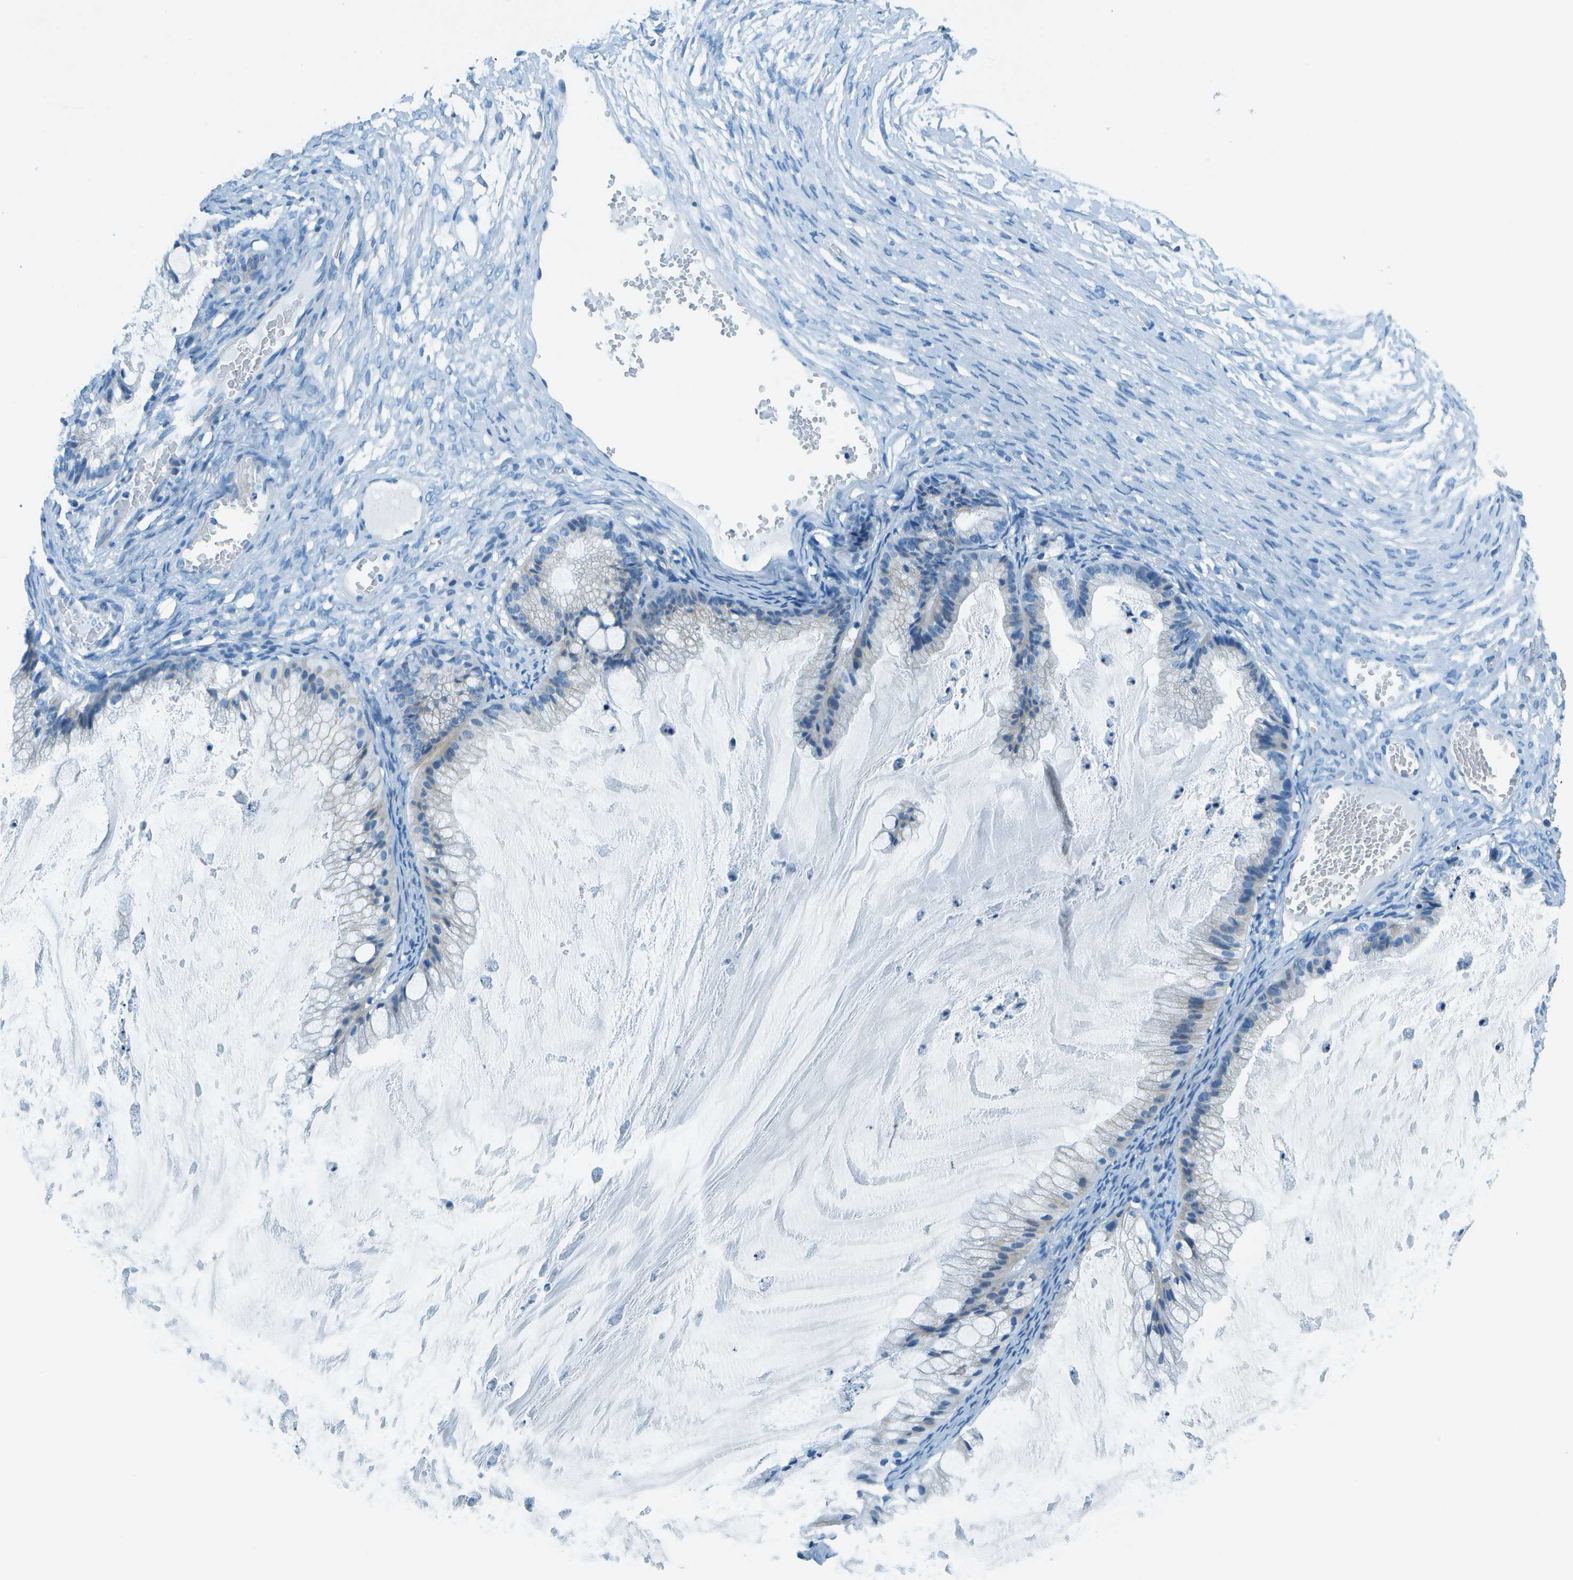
{"staining": {"intensity": "negative", "quantity": "none", "location": "none"}, "tissue": "ovarian cancer", "cell_type": "Tumor cells", "image_type": "cancer", "snomed": [{"axis": "morphology", "description": "Cystadenocarcinoma, mucinous, NOS"}, {"axis": "topography", "description": "Ovary"}], "caption": "This is an immunohistochemistry (IHC) micrograph of ovarian cancer (mucinous cystadenocarcinoma). There is no staining in tumor cells.", "gene": "SLC16A10", "patient": {"sex": "female", "age": 57}}